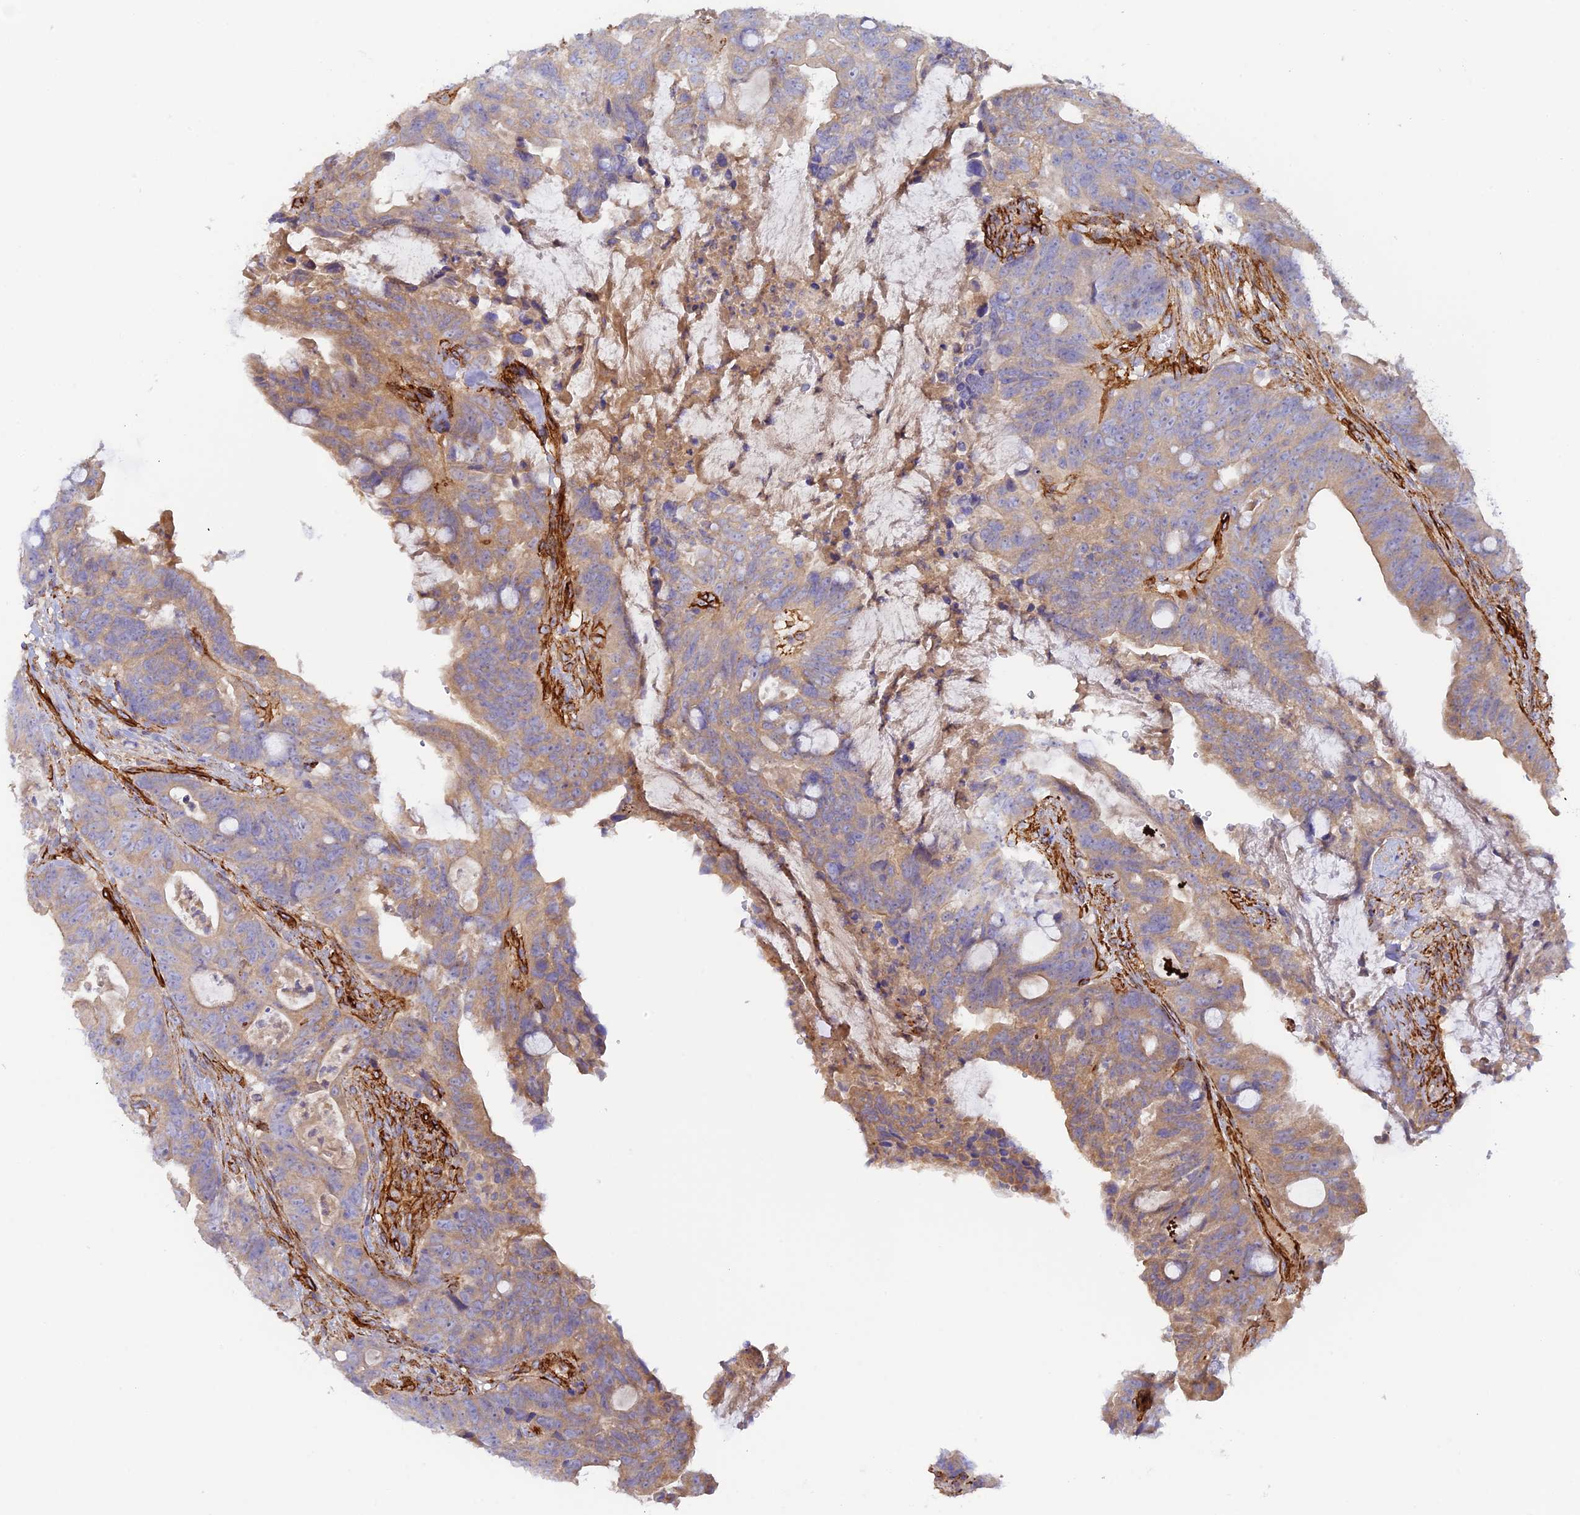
{"staining": {"intensity": "weak", "quantity": "25%-75%", "location": "cytoplasmic/membranous"}, "tissue": "colorectal cancer", "cell_type": "Tumor cells", "image_type": "cancer", "snomed": [{"axis": "morphology", "description": "Adenocarcinoma, NOS"}, {"axis": "topography", "description": "Colon"}], "caption": "A photomicrograph of human adenocarcinoma (colorectal) stained for a protein demonstrates weak cytoplasmic/membranous brown staining in tumor cells.", "gene": "MYO9A", "patient": {"sex": "female", "age": 82}}